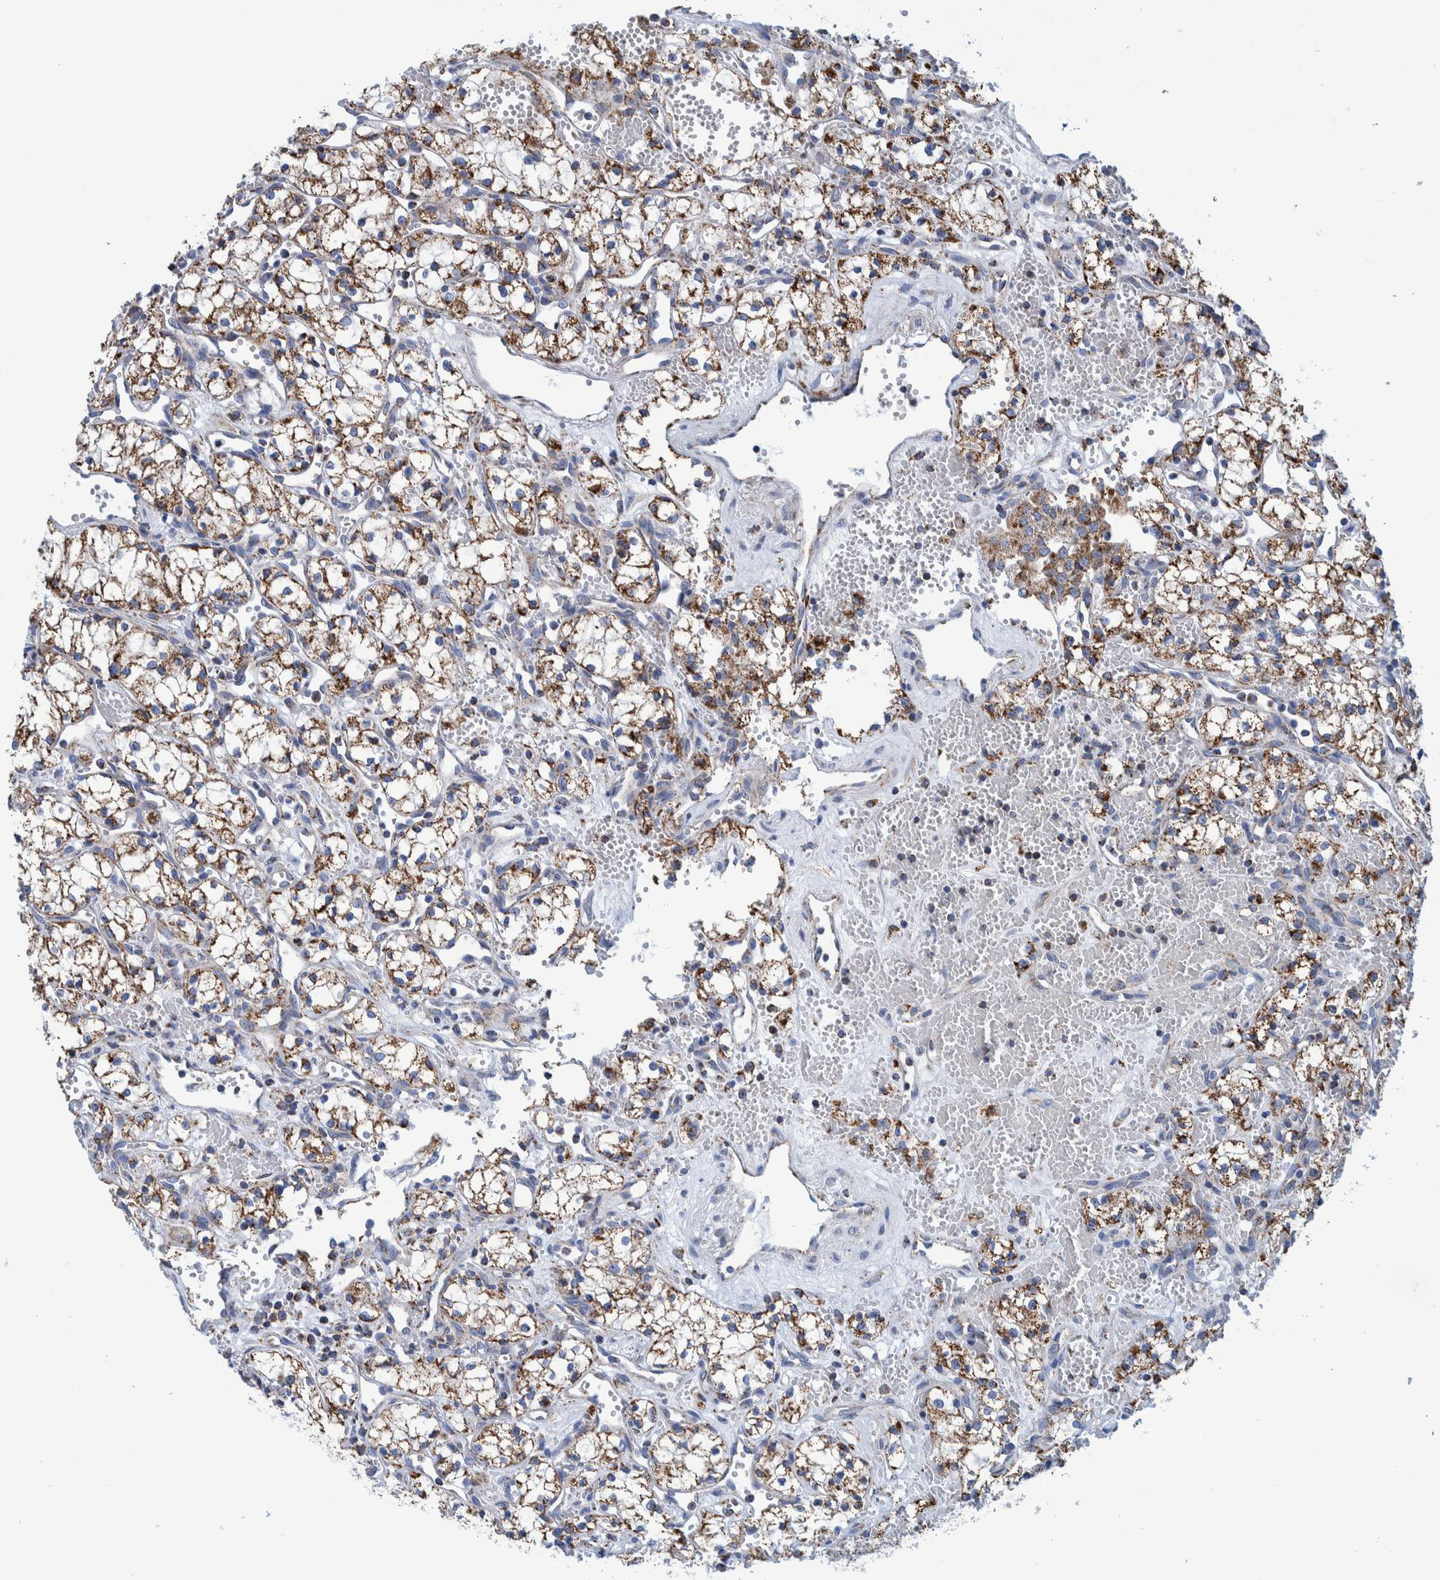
{"staining": {"intensity": "moderate", "quantity": ">75%", "location": "cytoplasmic/membranous"}, "tissue": "renal cancer", "cell_type": "Tumor cells", "image_type": "cancer", "snomed": [{"axis": "morphology", "description": "Adenocarcinoma, NOS"}, {"axis": "topography", "description": "Kidney"}], "caption": "DAB (3,3'-diaminobenzidine) immunohistochemical staining of renal cancer (adenocarcinoma) shows moderate cytoplasmic/membranous protein expression in approximately >75% of tumor cells. (brown staining indicates protein expression, while blue staining denotes nuclei).", "gene": "BZW2", "patient": {"sex": "male", "age": 59}}